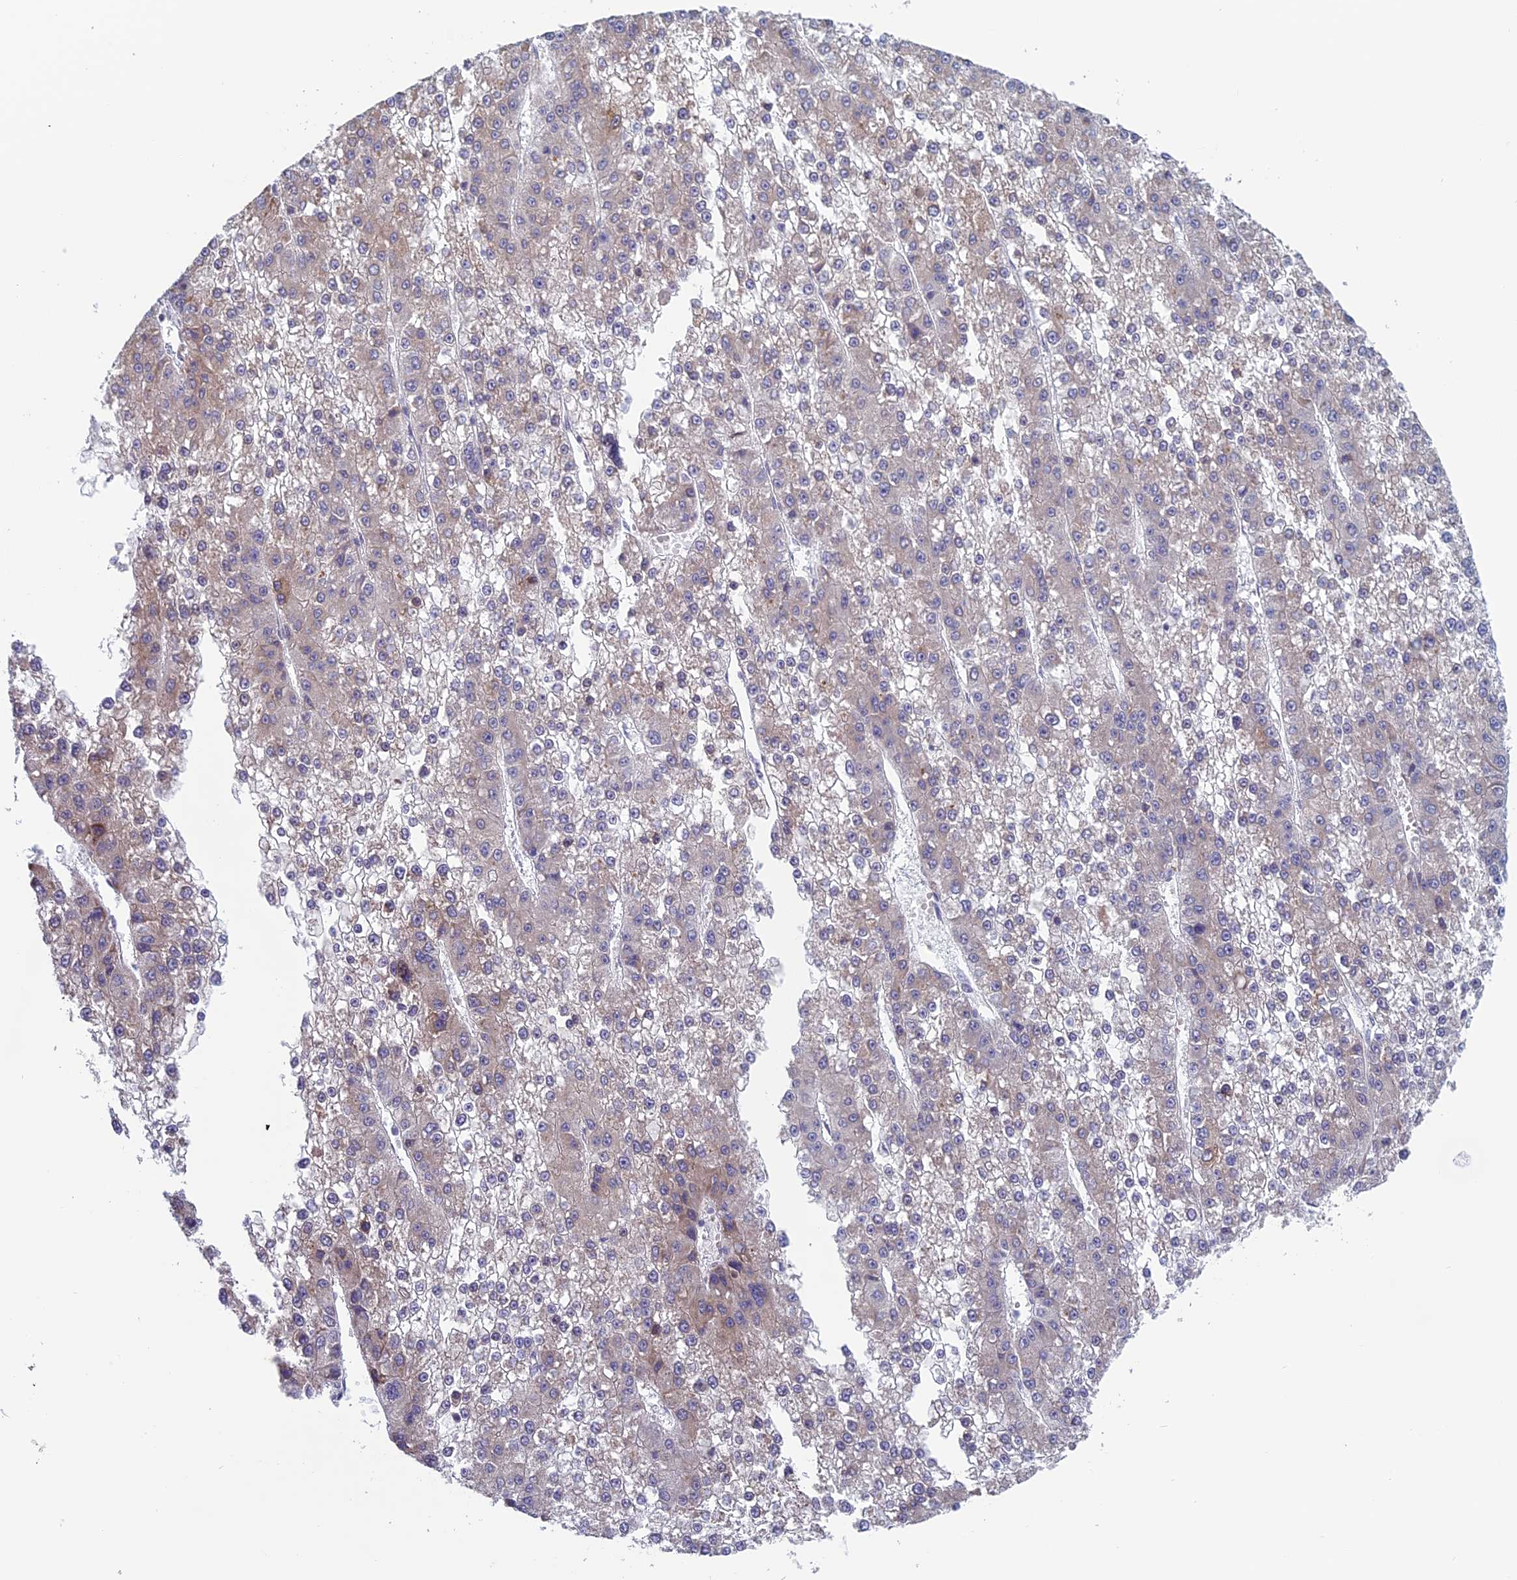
{"staining": {"intensity": "weak", "quantity": "<25%", "location": "cytoplasmic/membranous"}, "tissue": "liver cancer", "cell_type": "Tumor cells", "image_type": "cancer", "snomed": [{"axis": "morphology", "description": "Carcinoma, Hepatocellular, NOS"}, {"axis": "topography", "description": "Liver"}], "caption": "Immunohistochemistry micrograph of human liver cancer (hepatocellular carcinoma) stained for a protein (brown), which exhibits no positivity in tumor cells.", "gene": "BCL2L10", "patient": {"sex": "female", "age": 73}}